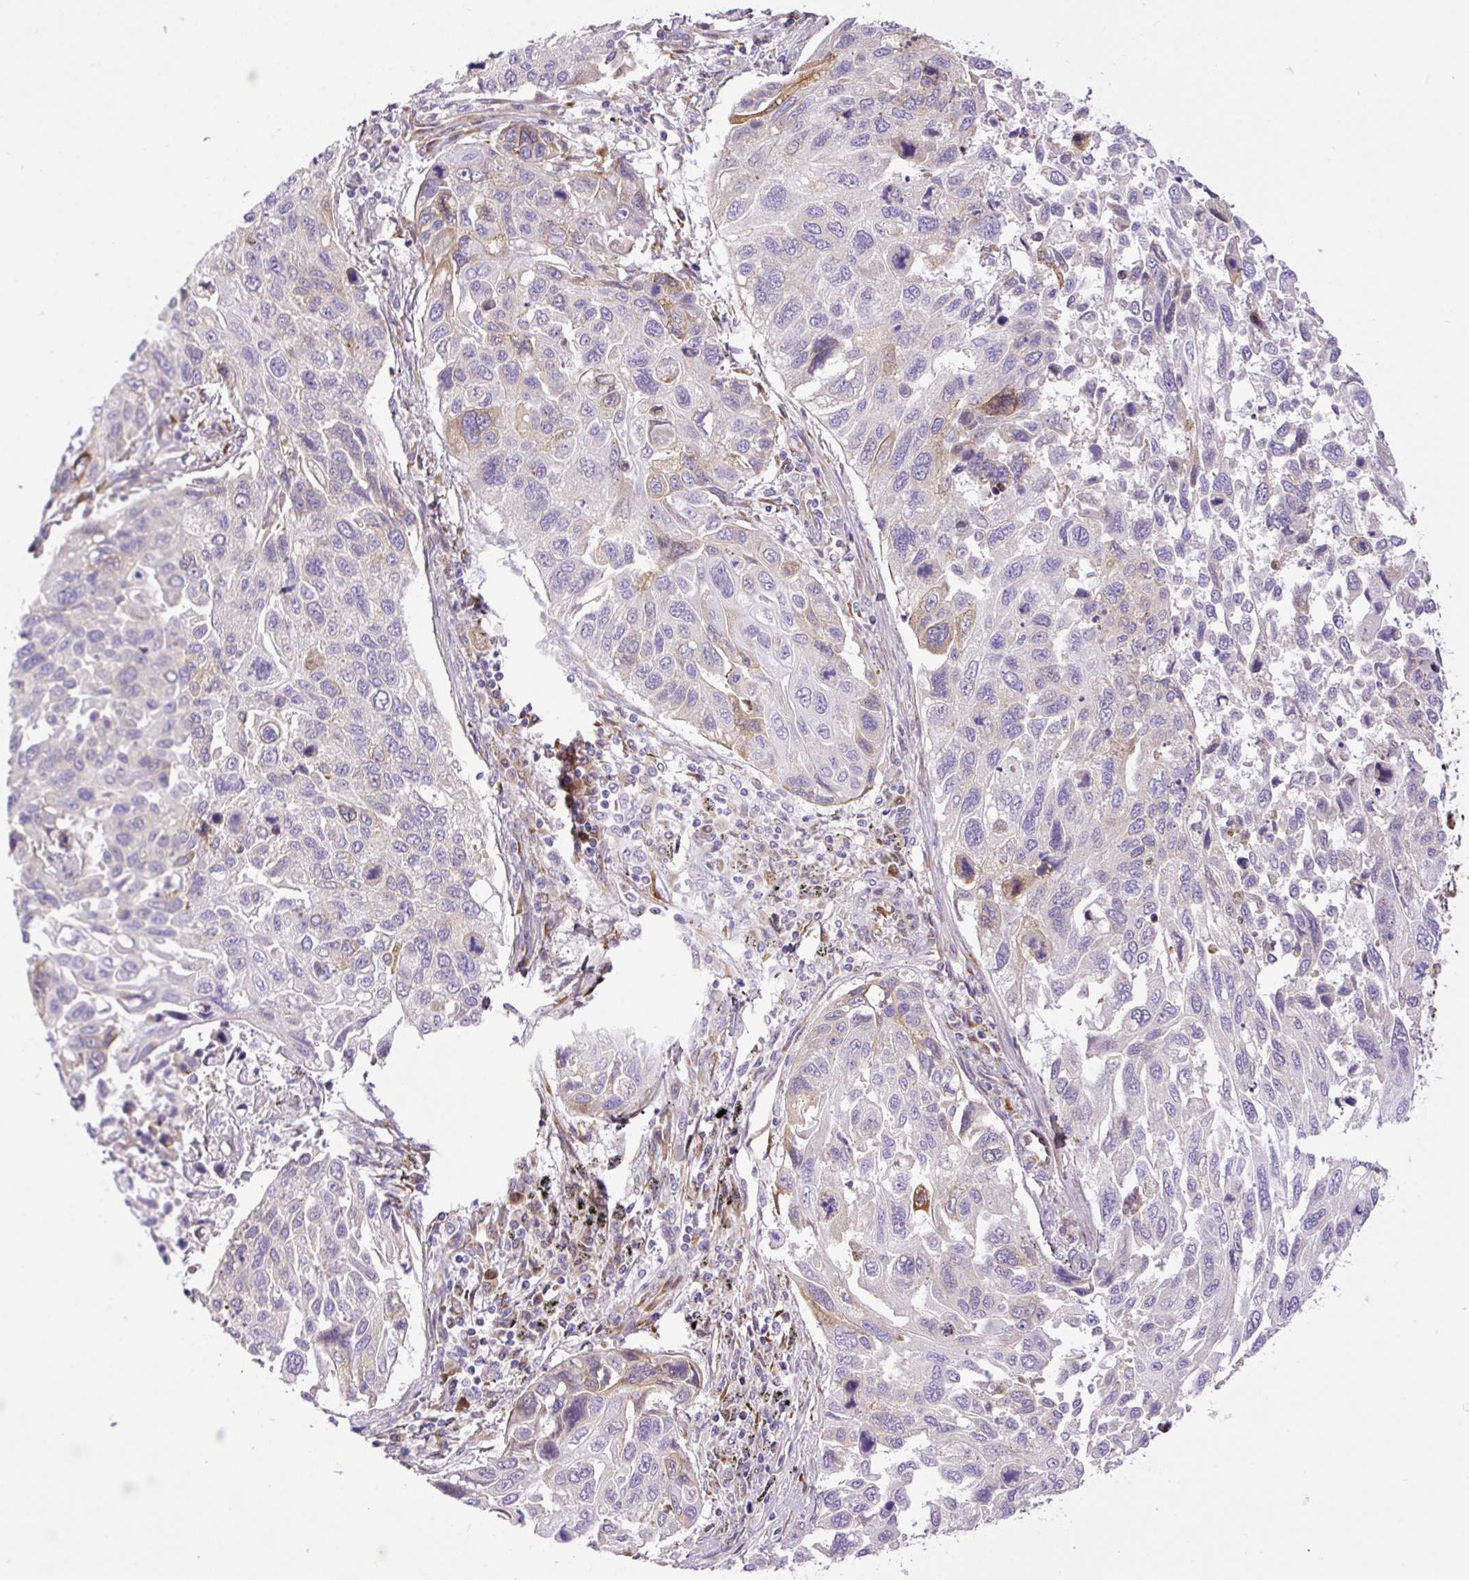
{"staining": {"intensity": "weak", "quantity": "25%-75%", "location": "cytoplasmic/membranous"}, "tissue": "lung cancer", "cell_type": "Tumor cells", "image_type": "cancer", "snomed": [{"axis": "morphology", "description": "Squamous cell carcinoma, NOS"}, {"axis": "topography", "description": "Lung"}], "caption": "Human lung squamous cell carcinoma stained with a protein marker reveals weak staining in tumor cells.", "gene": "RAB30", "patient": {"sex": "male", "age": 62}}